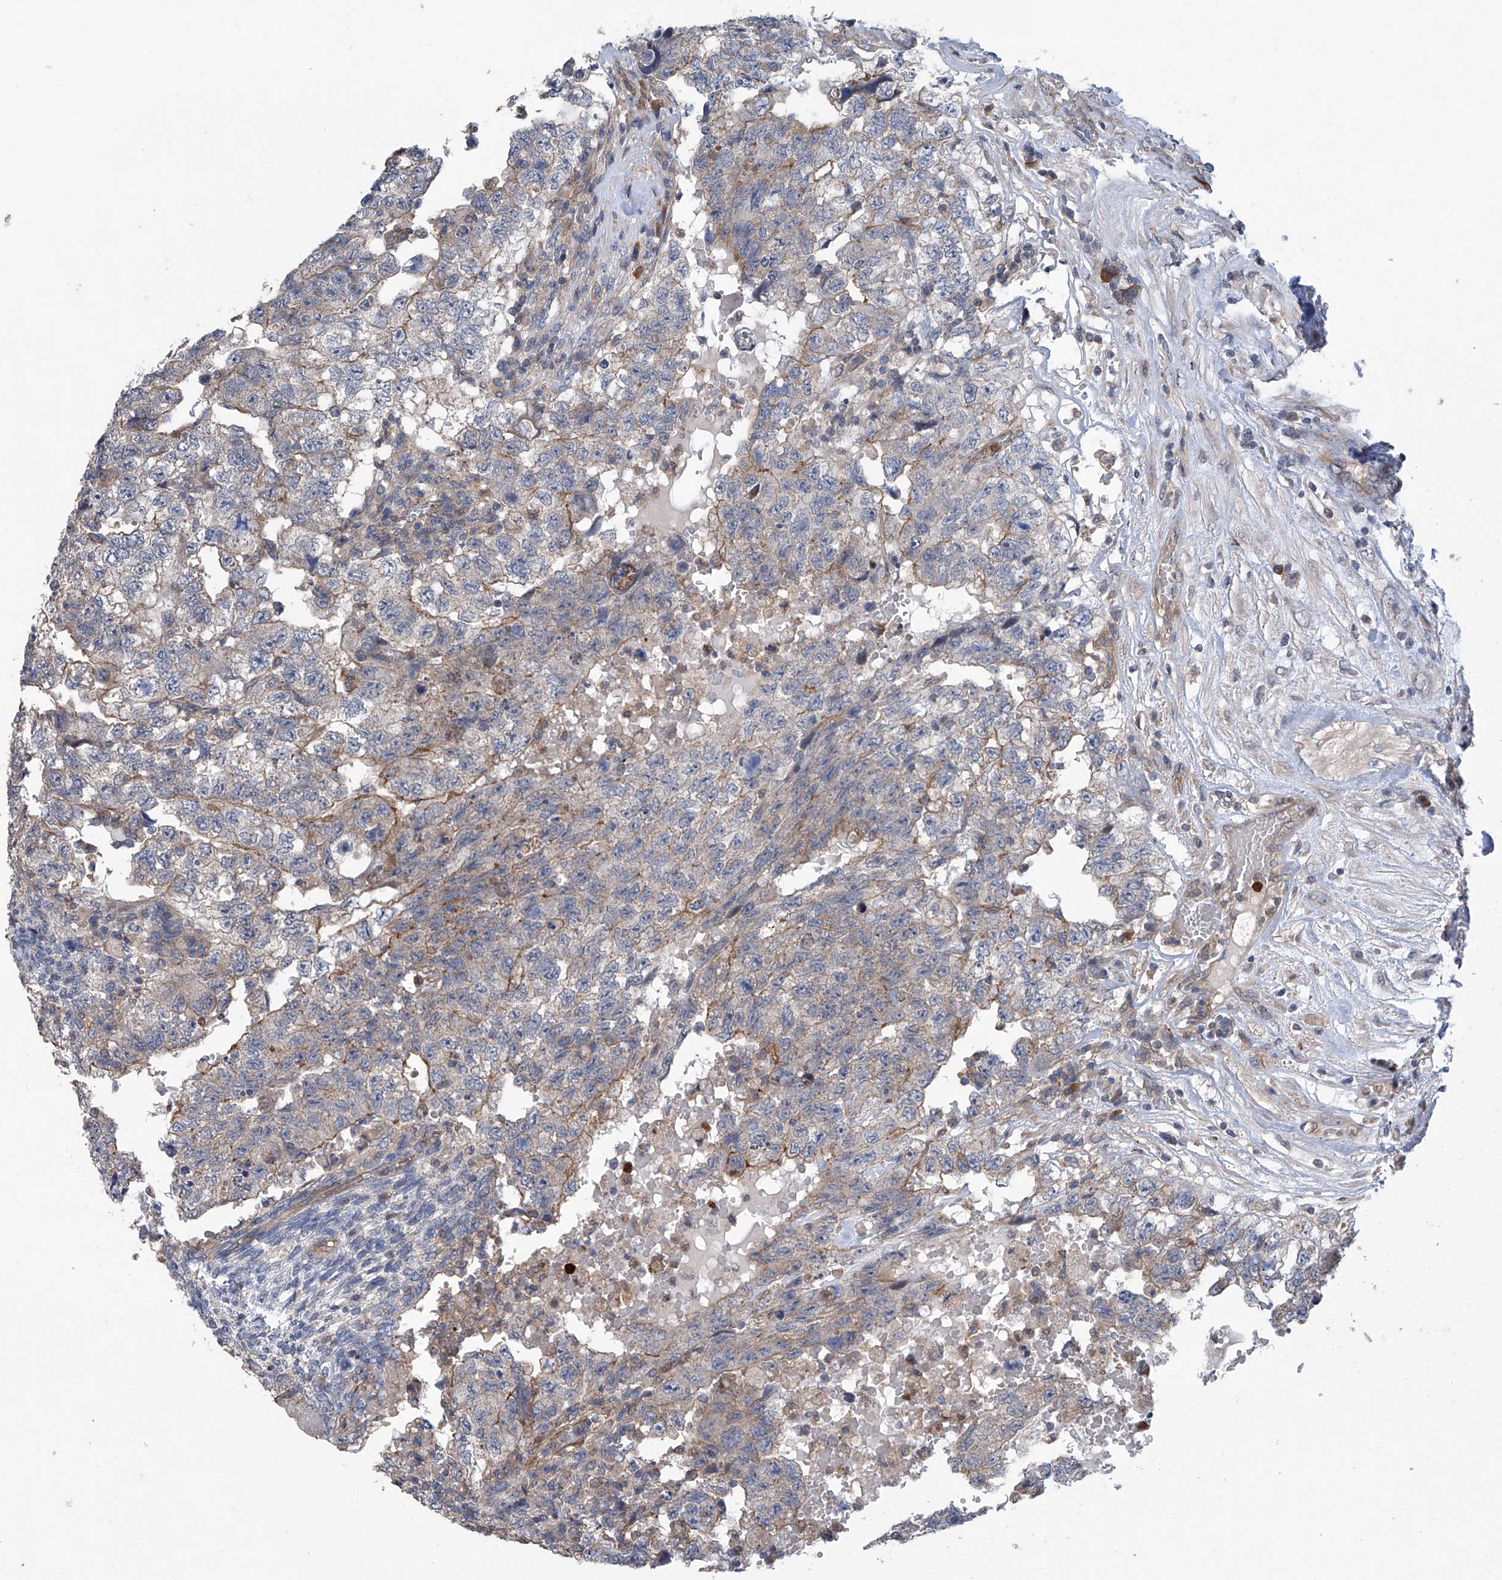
{"staining": {"intensity": "weak", "quantity": "25%-75%", "location": "cytoplasmic/membranous"}, "tissue": "testis cancer", "cell_type": "Tumor cells", "image_type": "cancer", "snomed": [{"axis": "morphology", "description": "Carcinoma, Embryonal, NOS"}, {"axis": "topography", "description": "Testis"}], "caption": "DAB immunohistochemical staining of human embryonal carcinoma (testis) shows weak cytoplasmic/membranous protein staining in approximately 25%-75% of tumor cells.", "gene": "EIF2D", "patient": {"sex": "male", "age": 36}}